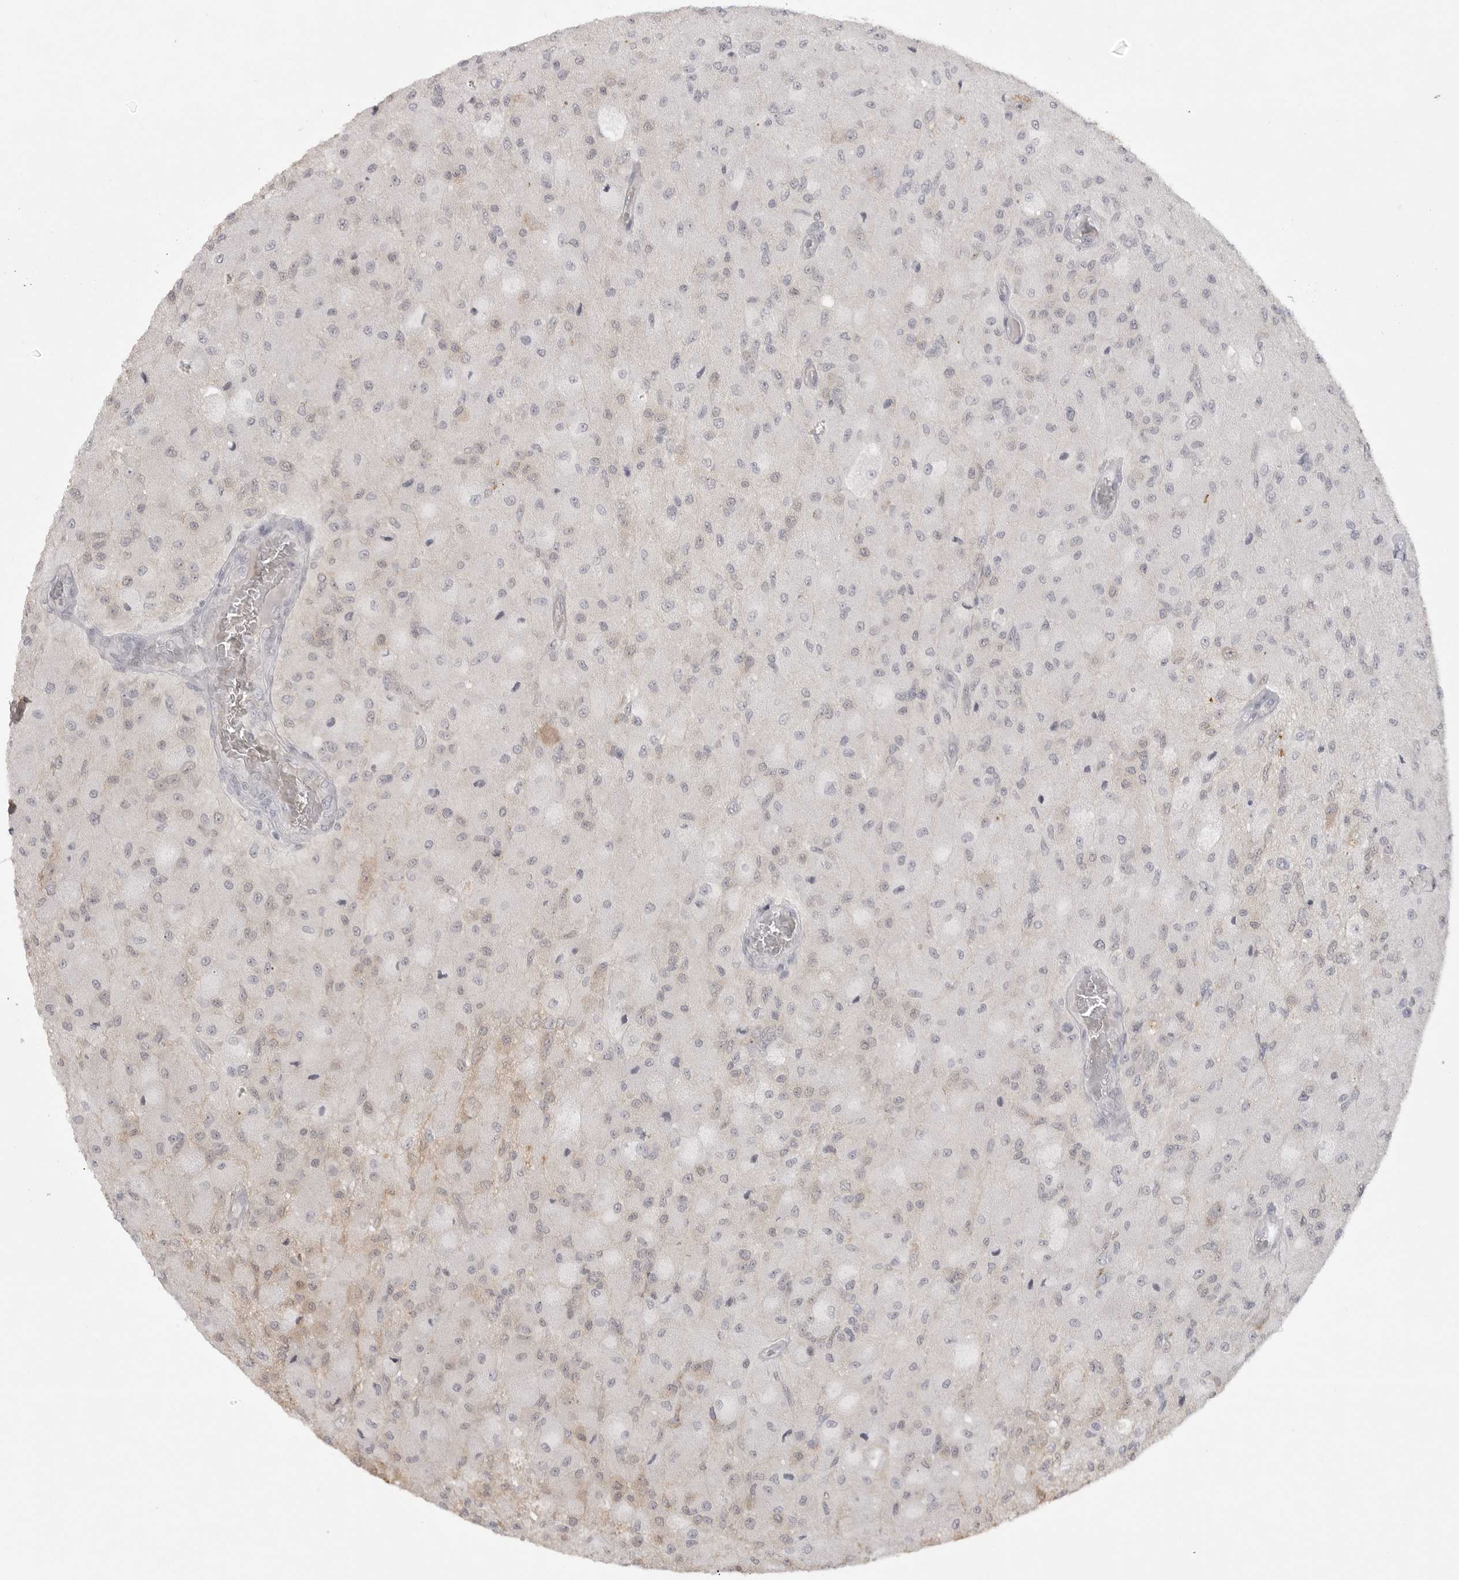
{"staining": {"intensity": "weak", "quantity": "<25%", "location": "cytoplasmic/membranous"}, "tissue": "glioma", "cell_type": "Tumor cells", "image_type": "cancer", "snomed": [{"axis": "morphology", "description": "Normal tissue, NOS"}, {"axis": "morphology", "description": "Glioma, malignant, High grade"}, {"axis": "topography", "description": "Cerebral cortex"}], "caption": "This is an immunohistochemistry photomicrograph of human high-grade glioma (malignant). There is no staining in tumor cells.", "gene": "TCTN3", "patient": {"sex": "male", "age": 77}}